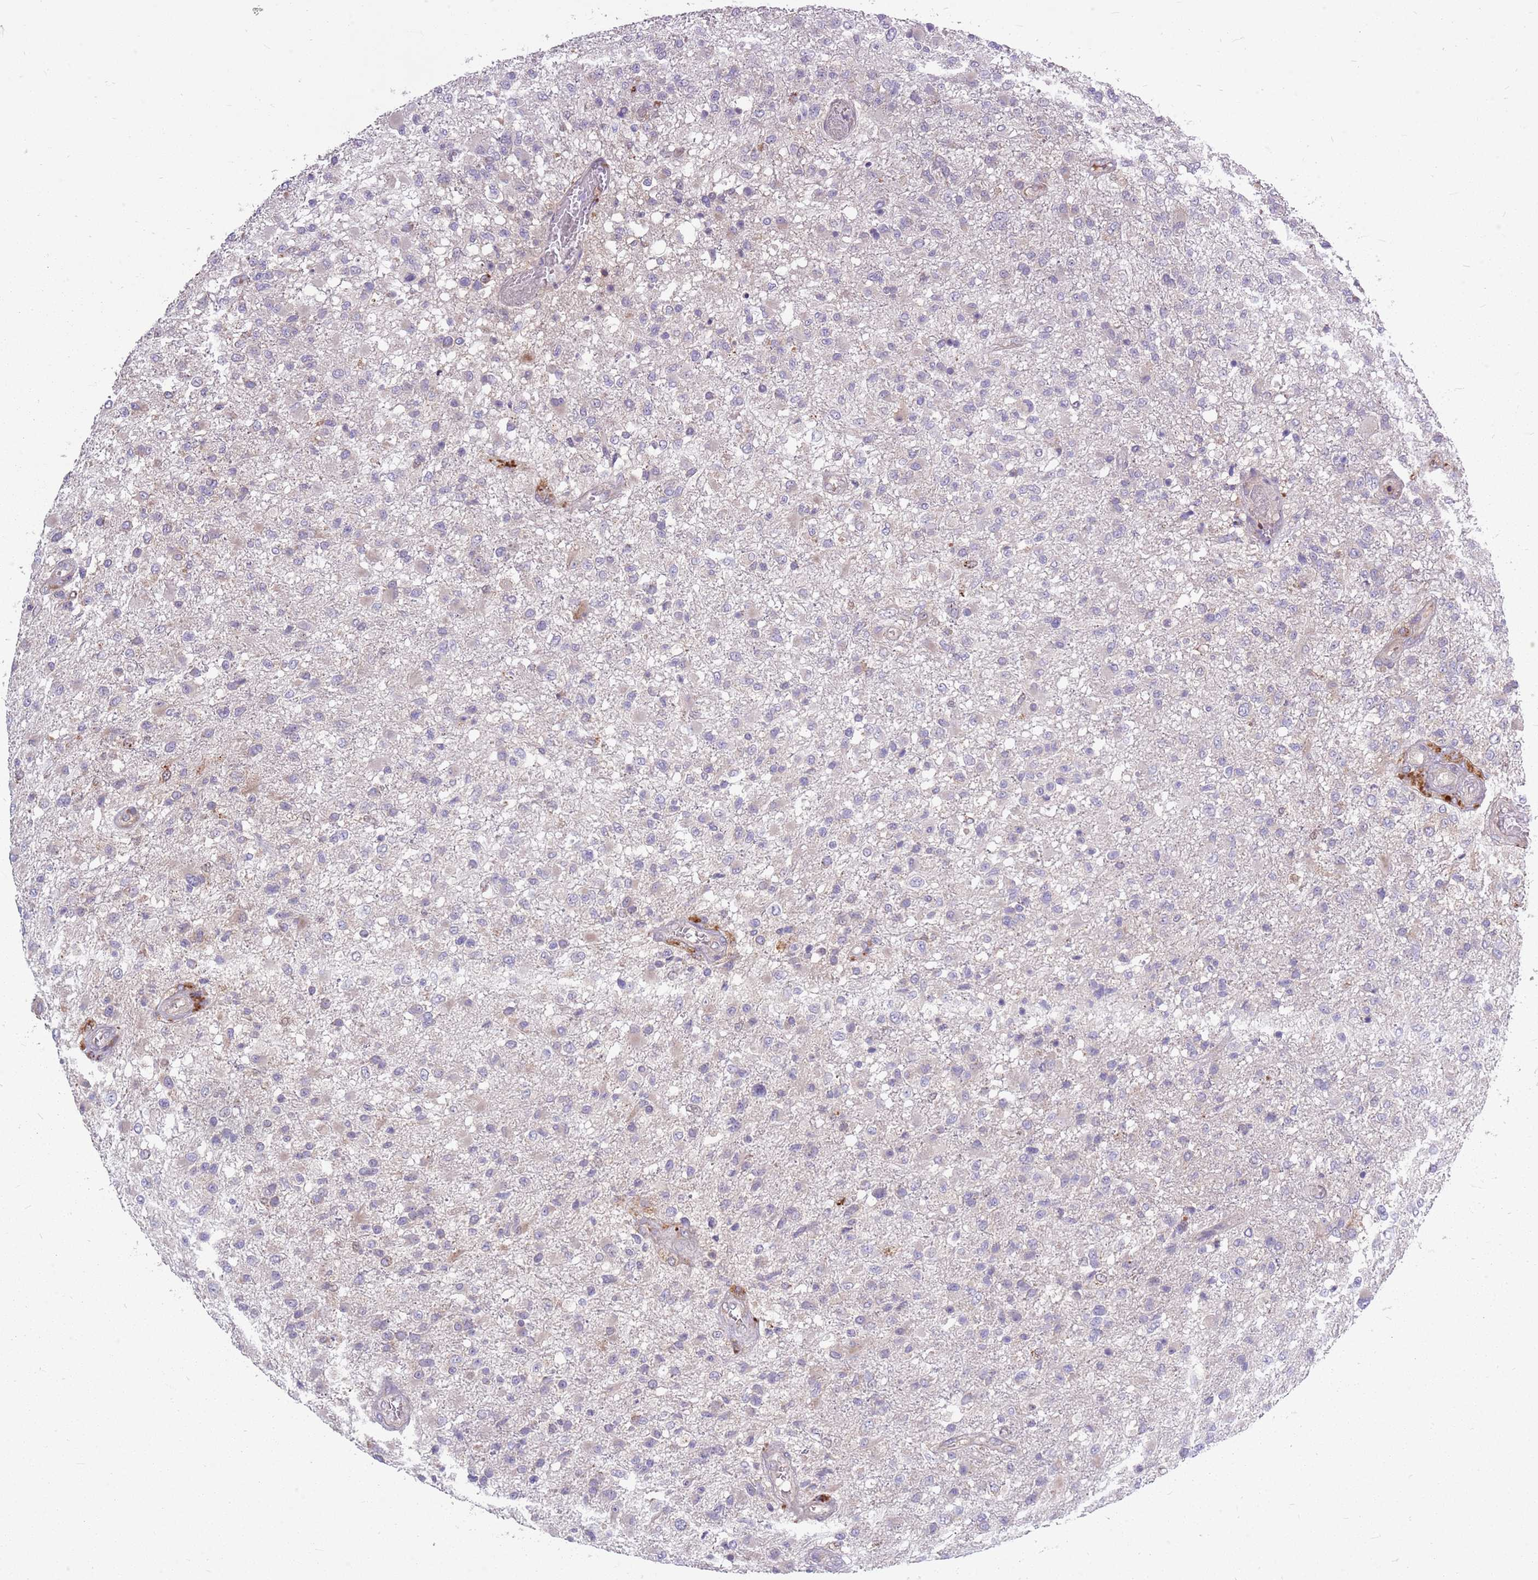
{"staining": {"intensity": "negative", "quantity": "none", "location": "none"}, "tissue": "glioma", "cell_type": "Tumor cells", "image_type": "cancer", "snomed": [{"axis": "morphology", "description": "Glioma, malignant, High grade"}, {"axis": "topography", "description": "Brain"}], "caption": "DAB (3,3'-diaminobenzidine) immunohistochemical staining of human glioma displays no significant expression in tumor cells.", "gene": "PPP1R27", "patient": {"sex": "female", "age": 74}}